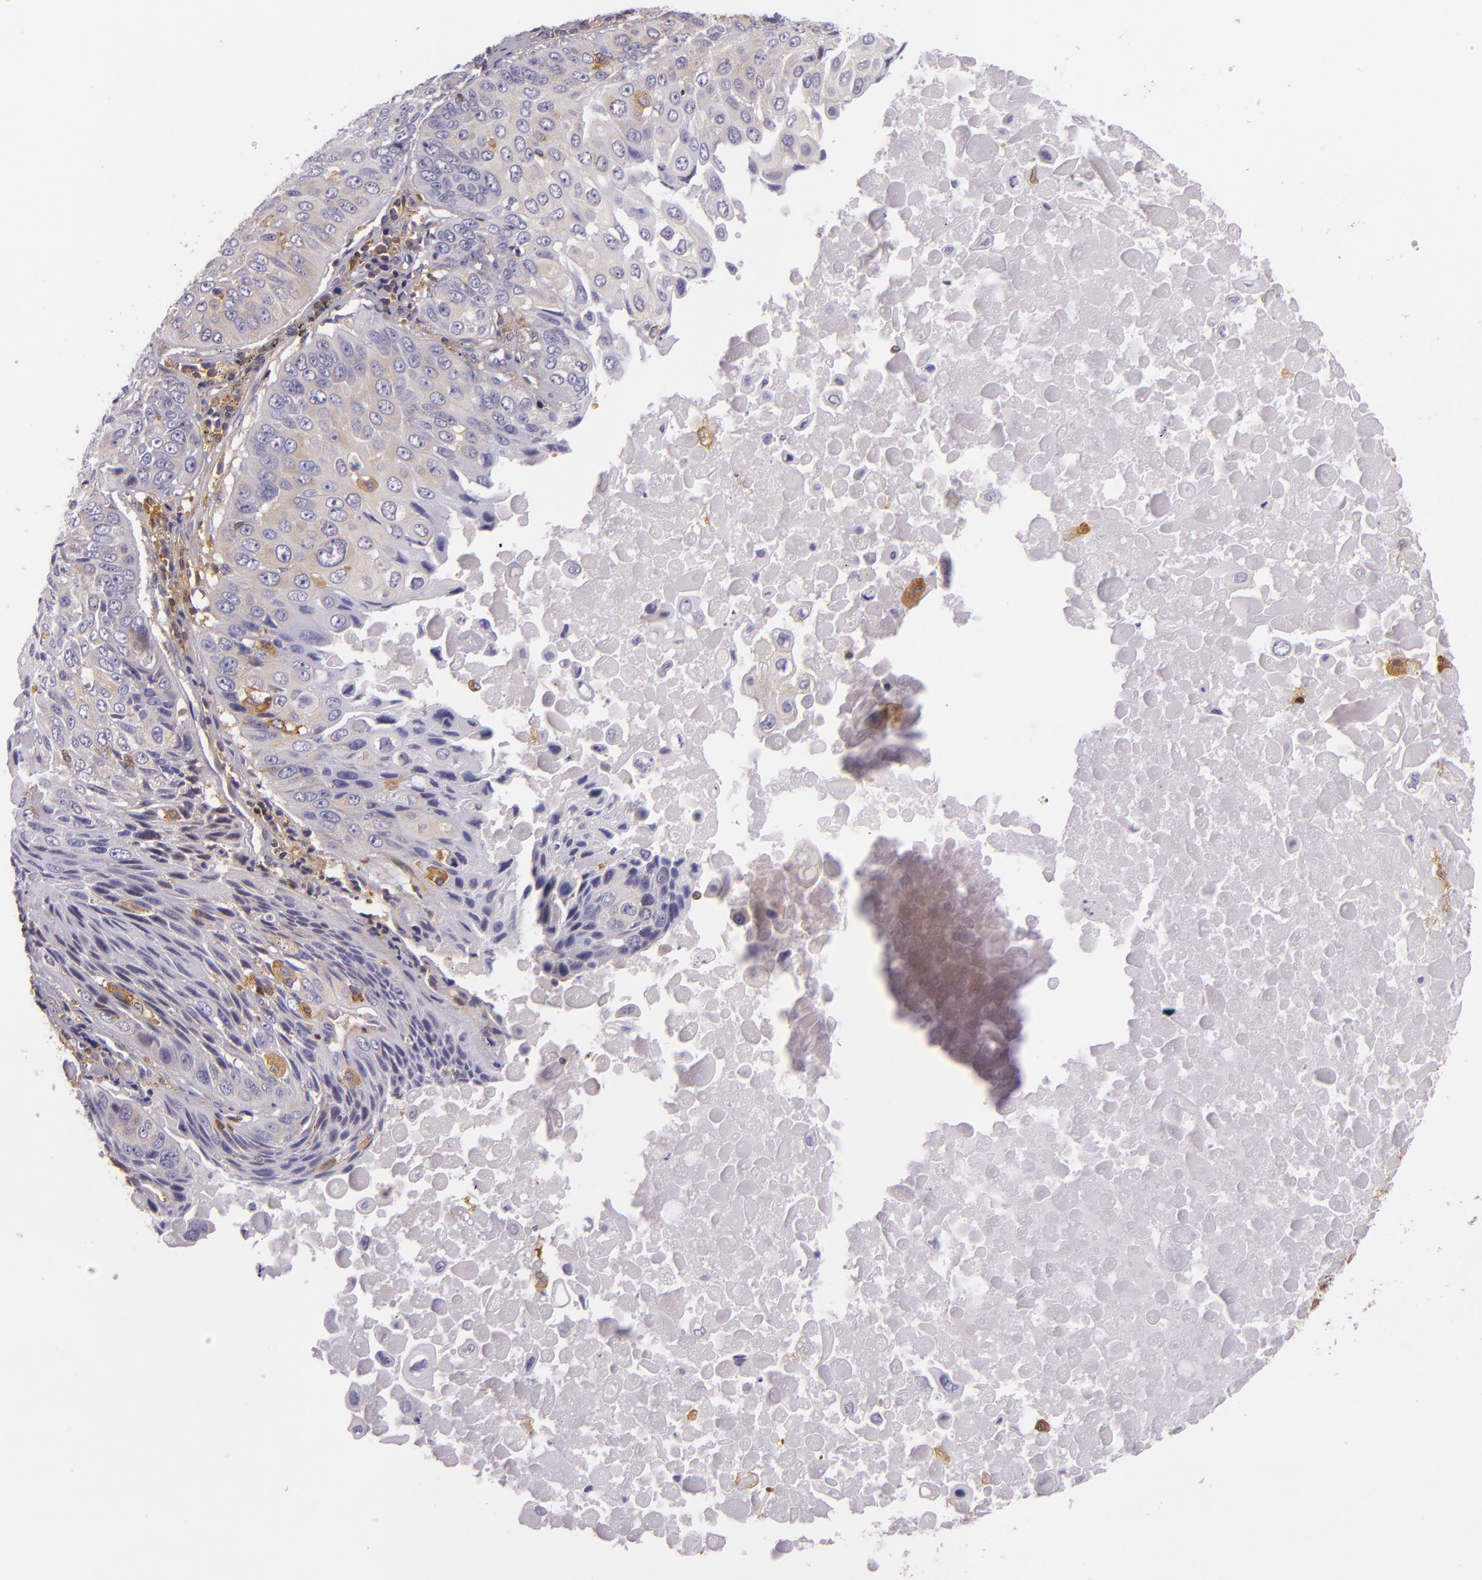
{"staining": {"intensity": "moderate", "quantity": "<25%", "location": "cytoplasmic/membranous"}, "tissue": "lung cancer", "cell_type": "Tumor cells", "image_type": "cancer", "snomed": [{"axis": "morphology", "description": "Adenocarcinoma, NOS"}, {"axis": "topography", "description": "Lung"}], "caption": "Lung adenocarcinoma tissue demonstrates moderate cytoplasmic/membranous positivity in about <25% of tumor cells", "gene": "TLN1", "patient": {"sex": "male", "age": 60}}